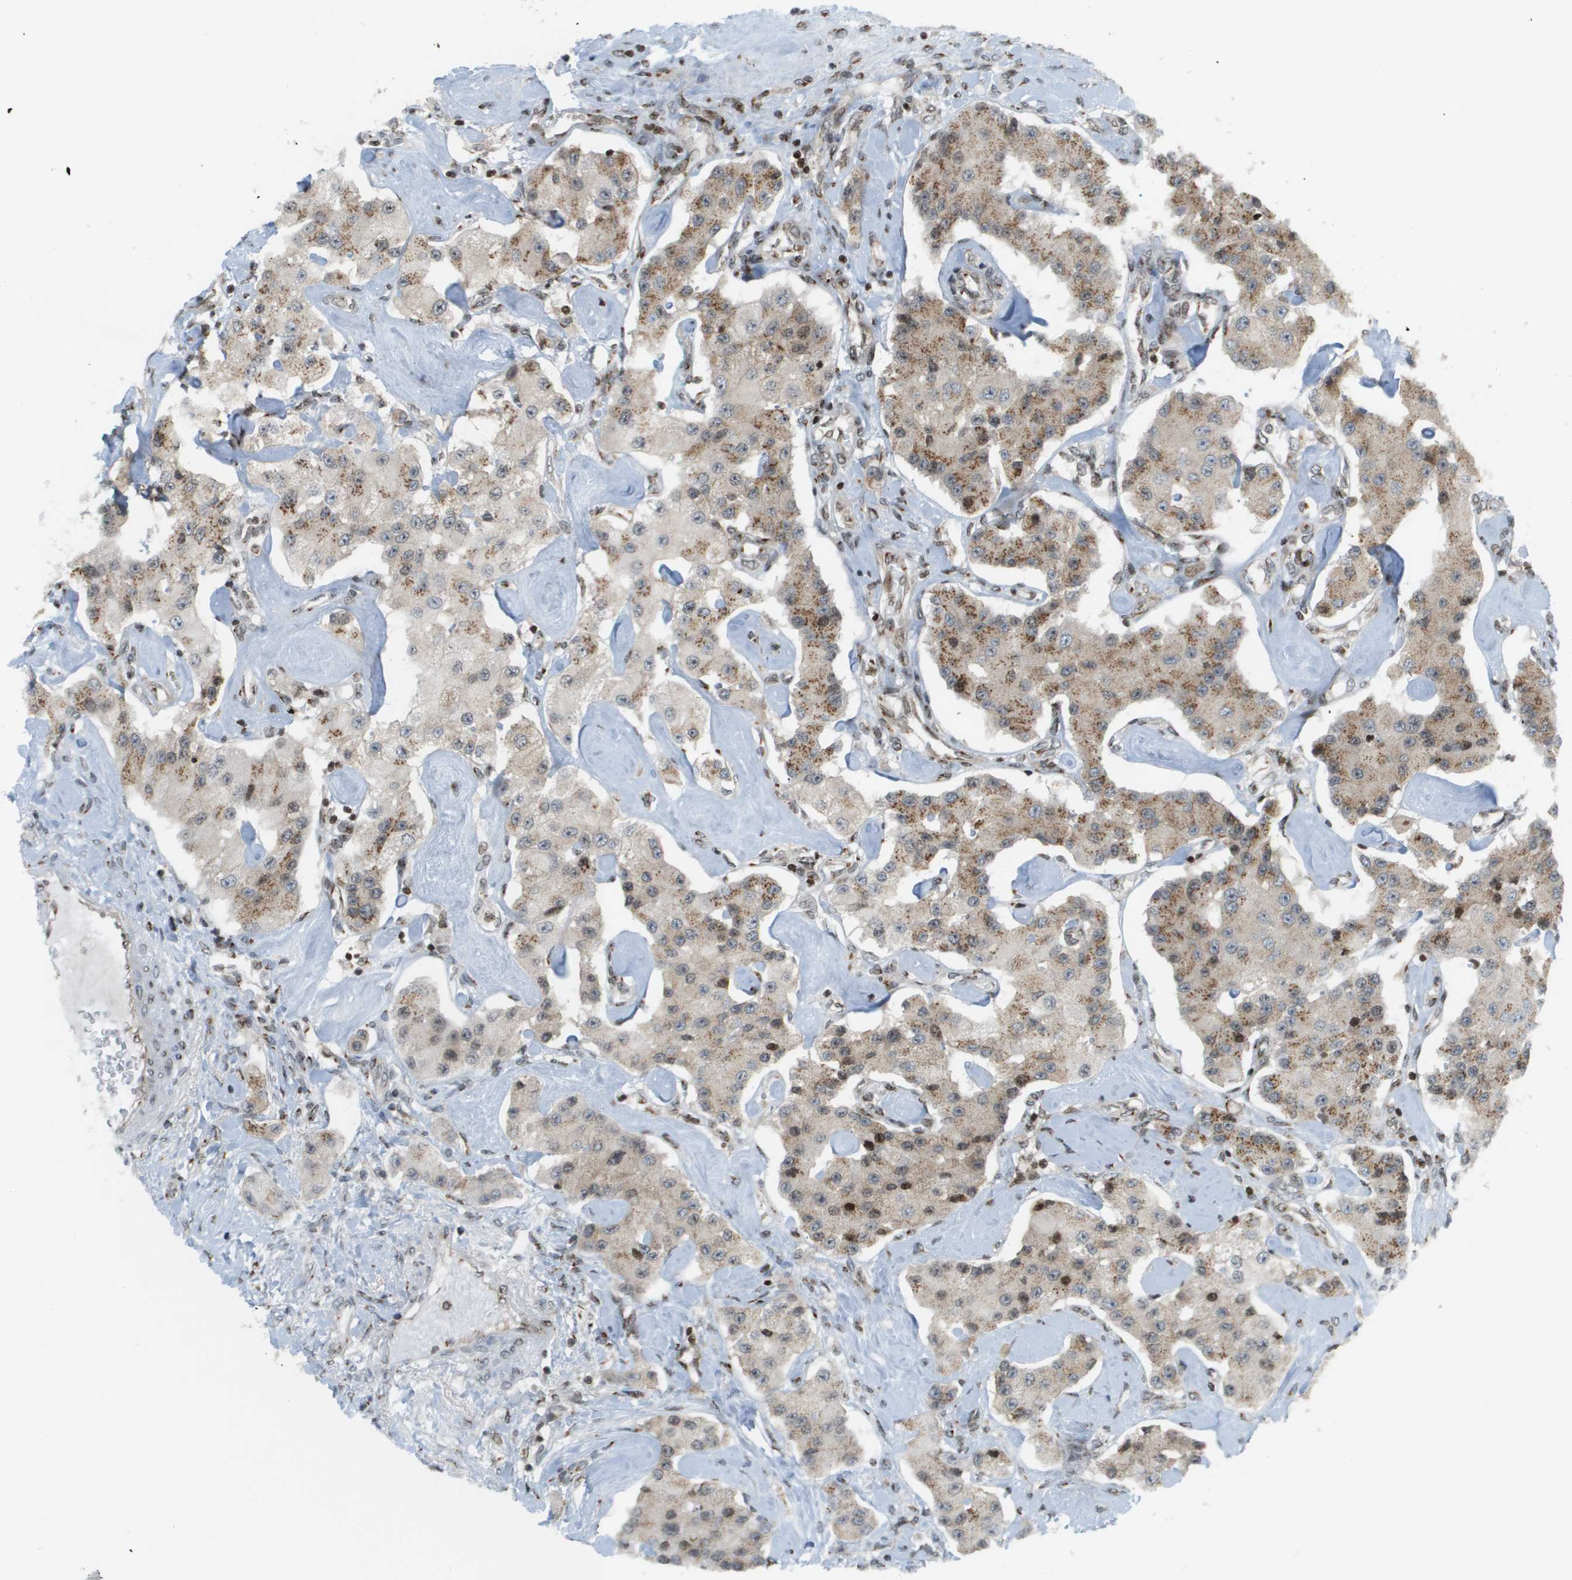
{"staining": {"intensity": "moderate", "quantity": "25%-75%", "location": "cytoplasmic/membranous"}, "tissue": "carcinoid", "cell_type": "Tumor cells", "image_type": "cancer", "snomed": [{"axis": "morphology", "description": "Carcinoid, malignant, NOS"}, {"axis": "topography", "description": "Pancreas"}], "caption": "Malignant carcinoid stained for a protein reveals moderate cytoplasmic/membranous positivity in tumor cells.", "gene": "EVC", "patient": {"sex": "male", "age": 41}}